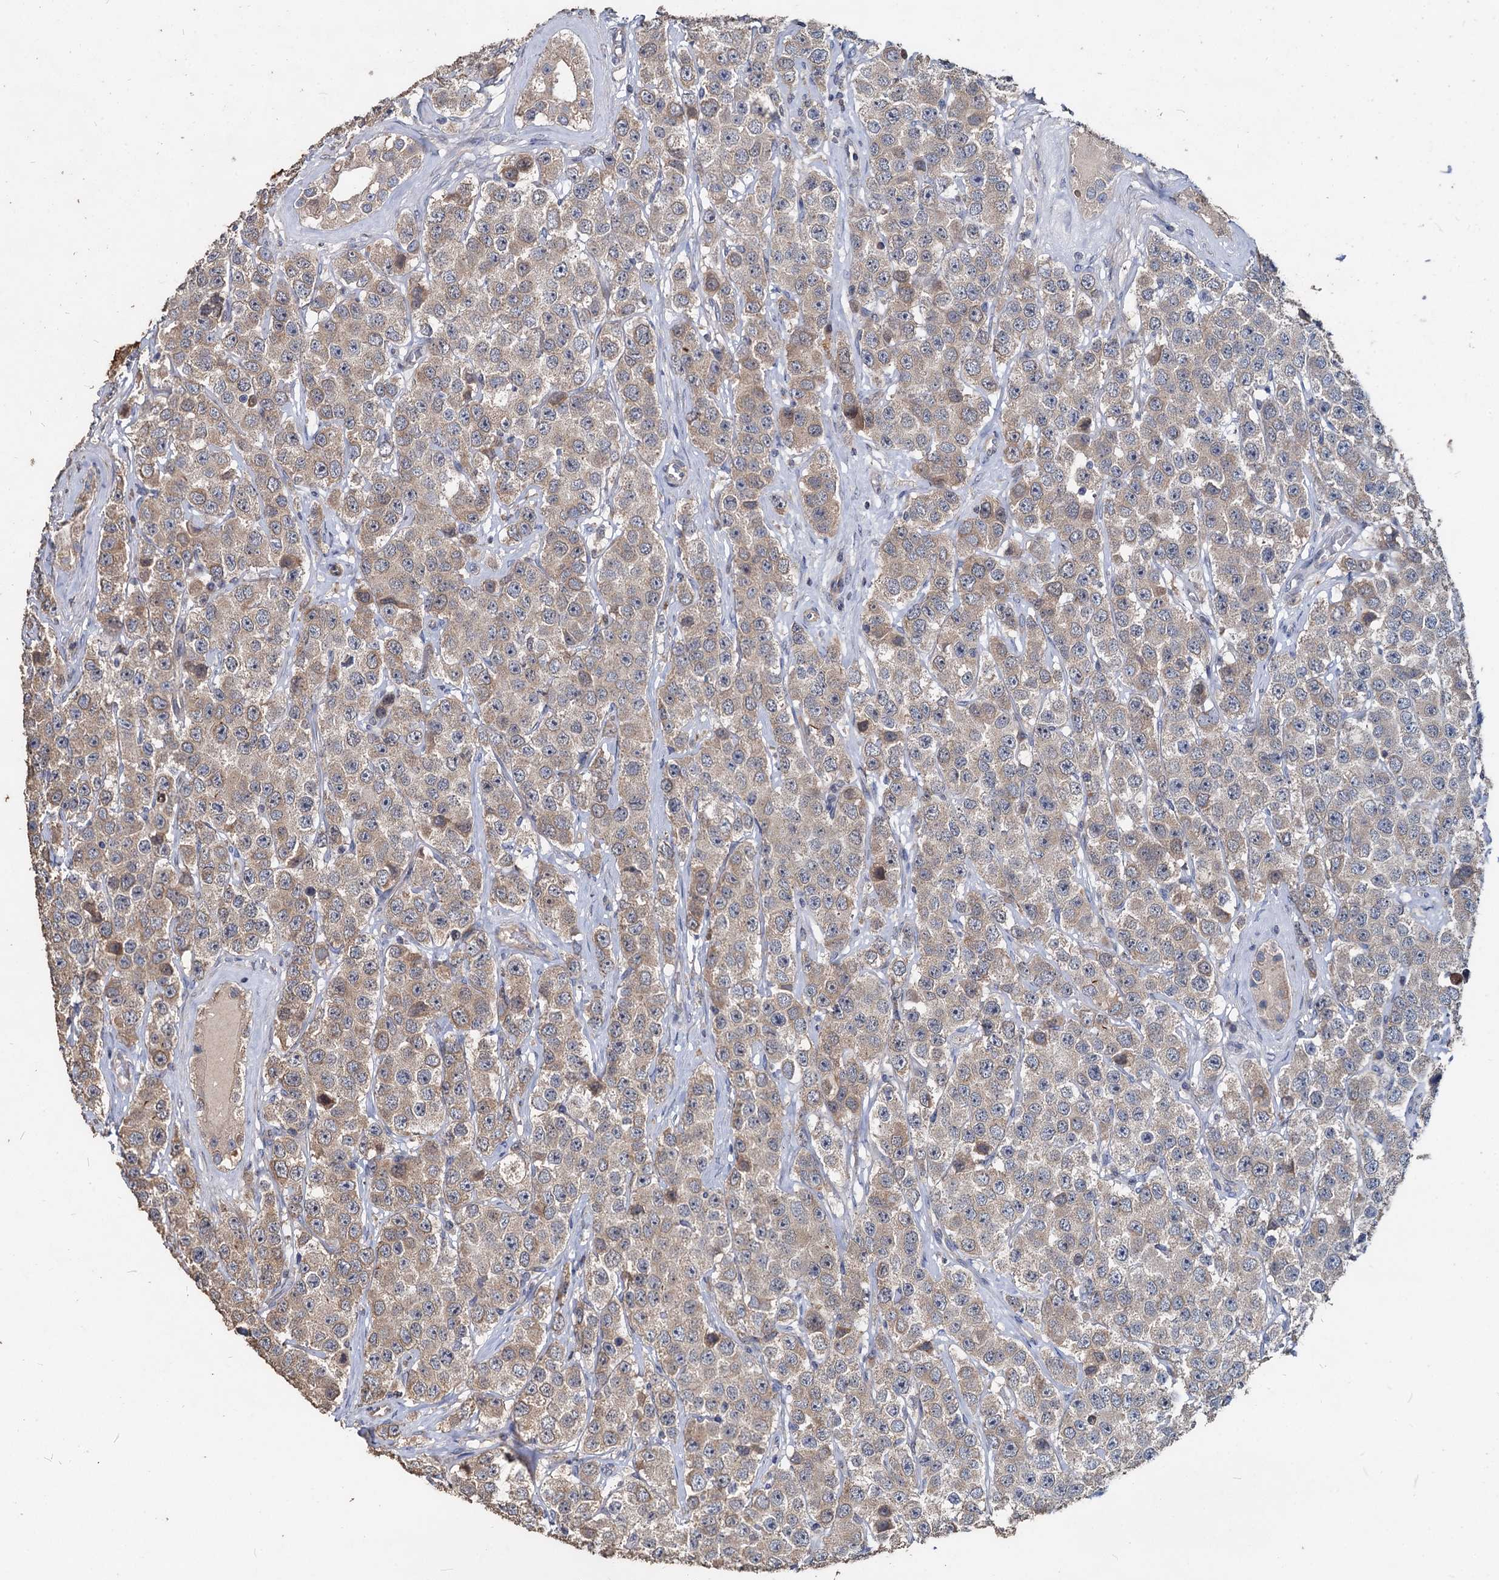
{"staining": {"intensity": "weak", "quantity": ">75%", "location": "cytoplasmic/membranous"}, "tissue": "testis cancer", "cell_type": "Tumor cells", "image_type": "cancer", "snomed": [{"axis": "morphology", "description": "Seminoma, NOS"}, {"axis": "topography", "description": "Testis"}], "caption": "The micrograph demonstrates staining of testis cancer, revealing weak cytoplasmic/membranous protein staining (brown color) within tumor cells.", "gene": "DEPDC4", "patient": {"sex": "male", "age": 28}}